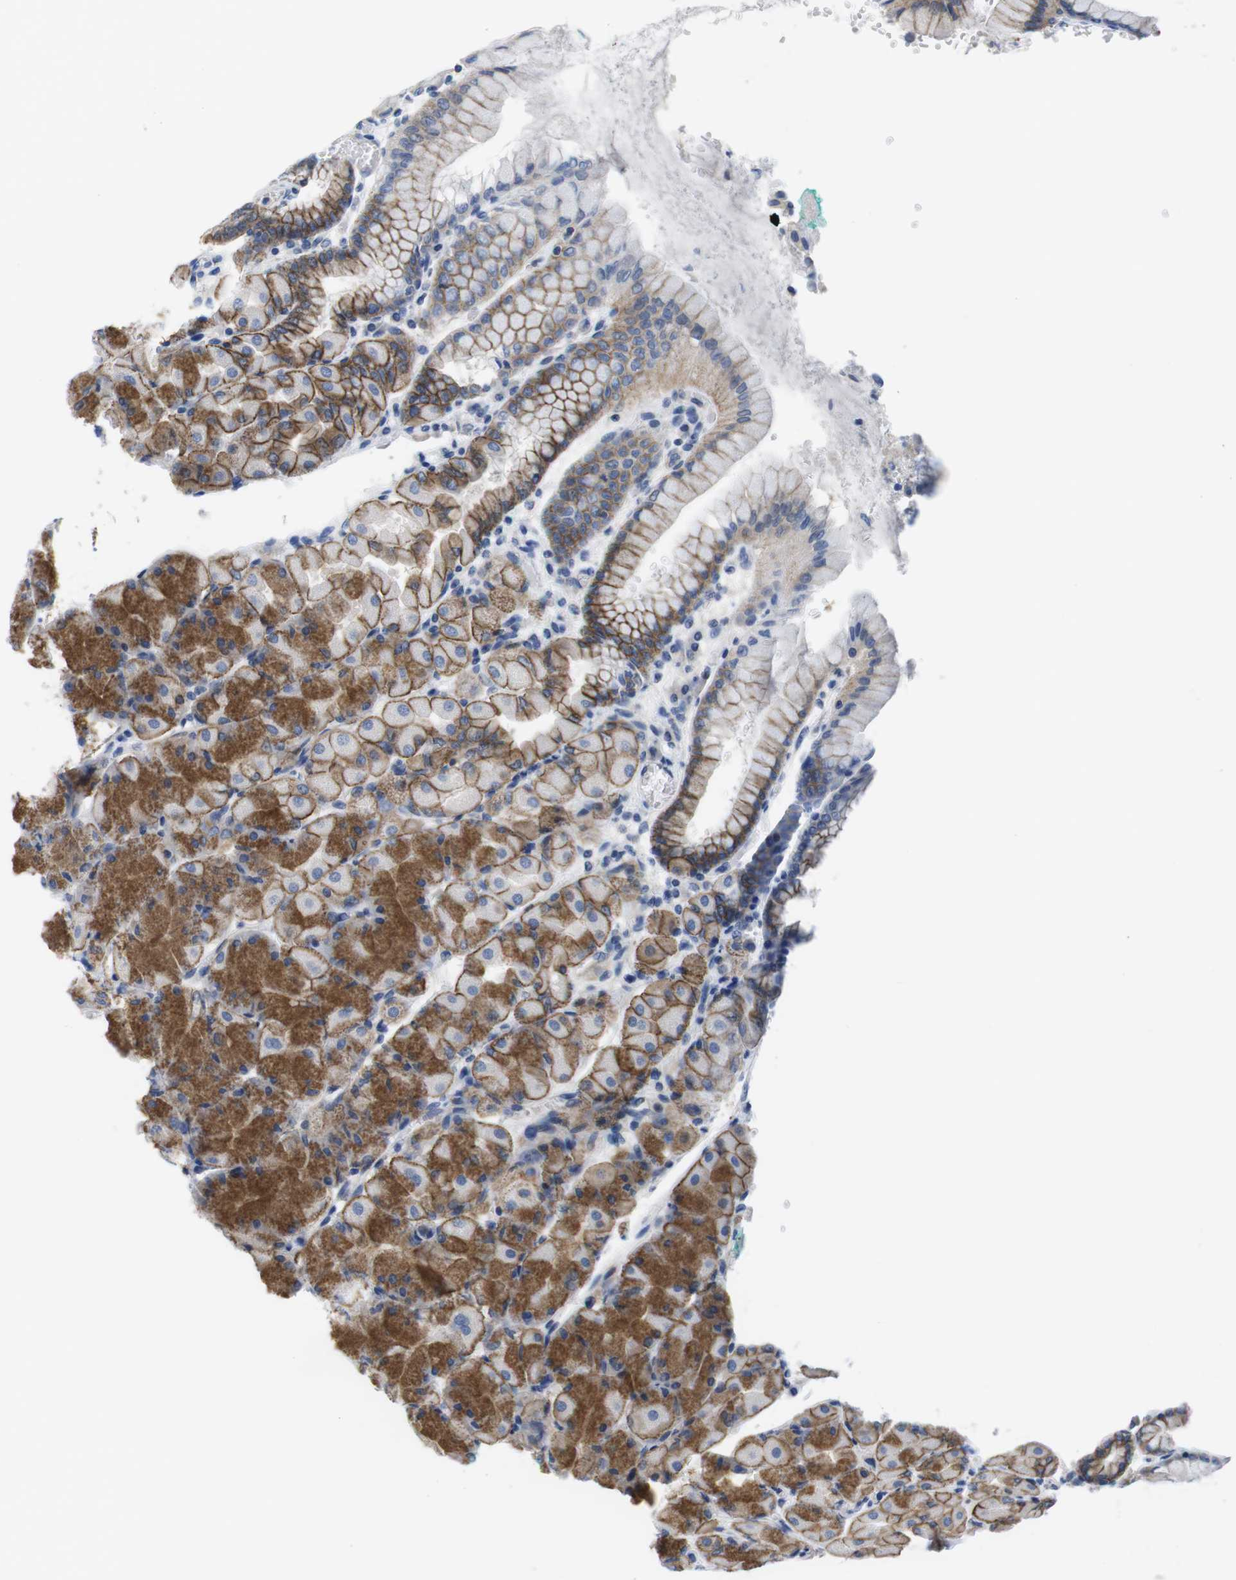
{"staining": {"intensity": "strong", "quantity": ">75%", "location": "cytoplasmic/membranous"}, "tissue": "stomach", "cell_type": "Glandular cells", "image_type": "normal", "snomed": [{"axis": "morphology", "description": "Normal tissue, NOS"}, {"axis": "topography", "description": "Stomach, upper"}], "caption": "Protein positivity by immunohistochemistry (IHC) reveals strong cytoplasmic/membranous staining in approximately >75% of glandular cells in benign stomach.", "gene": "SCRIB", "patient": {"sex": "female", "age": 56}}